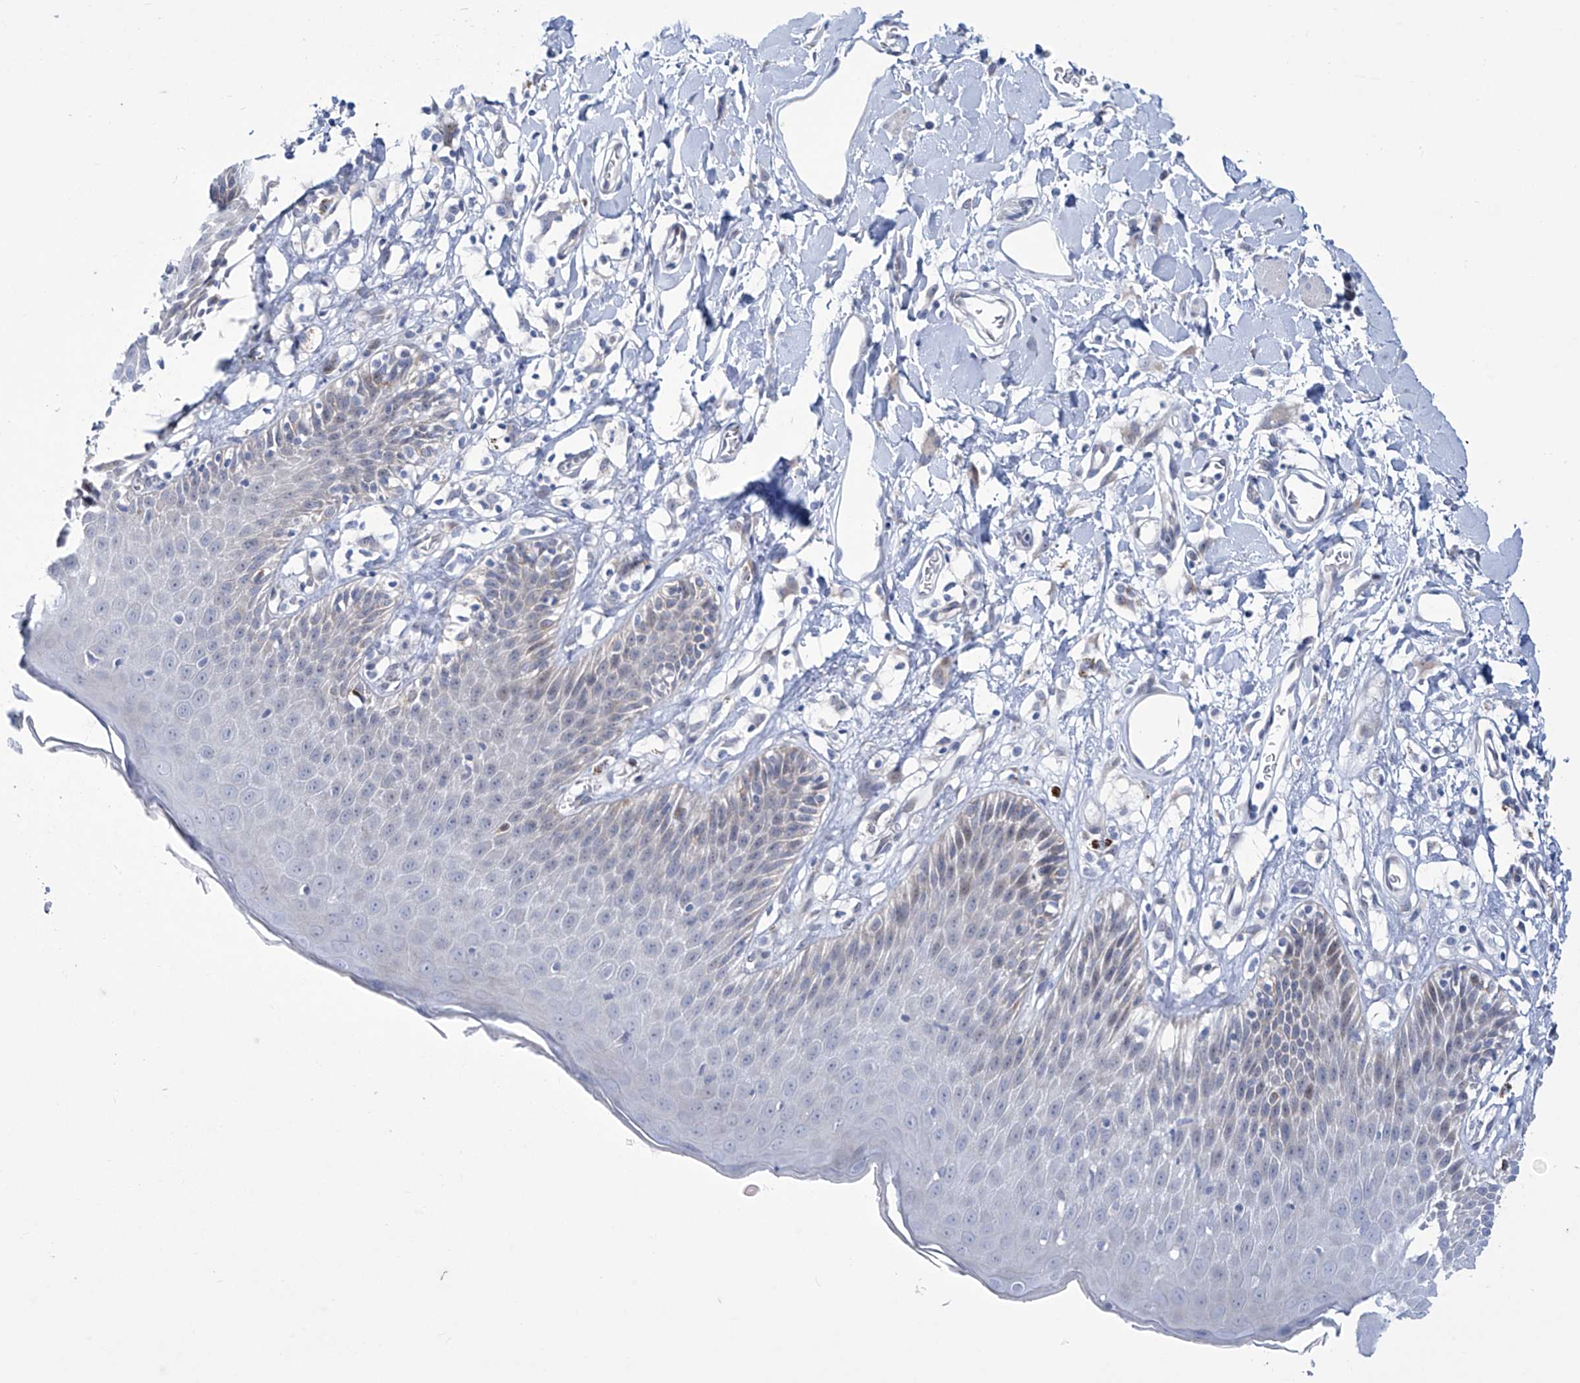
{"staining": {"intensity": "weak", "quantity": "<25%", "location": "cytoplasmic/membranous,nuclear"}, "tissue": "skin", "cell_type": "Epidermal cells", "image_type": "normal", "snomed": [{"axis": "morphology", "description": "Normal tissue, NOS"}, {"axis": "topography", "description": "Vulva"}], "caption": "Epidermal cells are negative for brown protein staining in benign skin. (DAB immunohistochemistry, high magnification).", "gene": "TRIM60", "patient": {"sex": "female", "age": 68}}